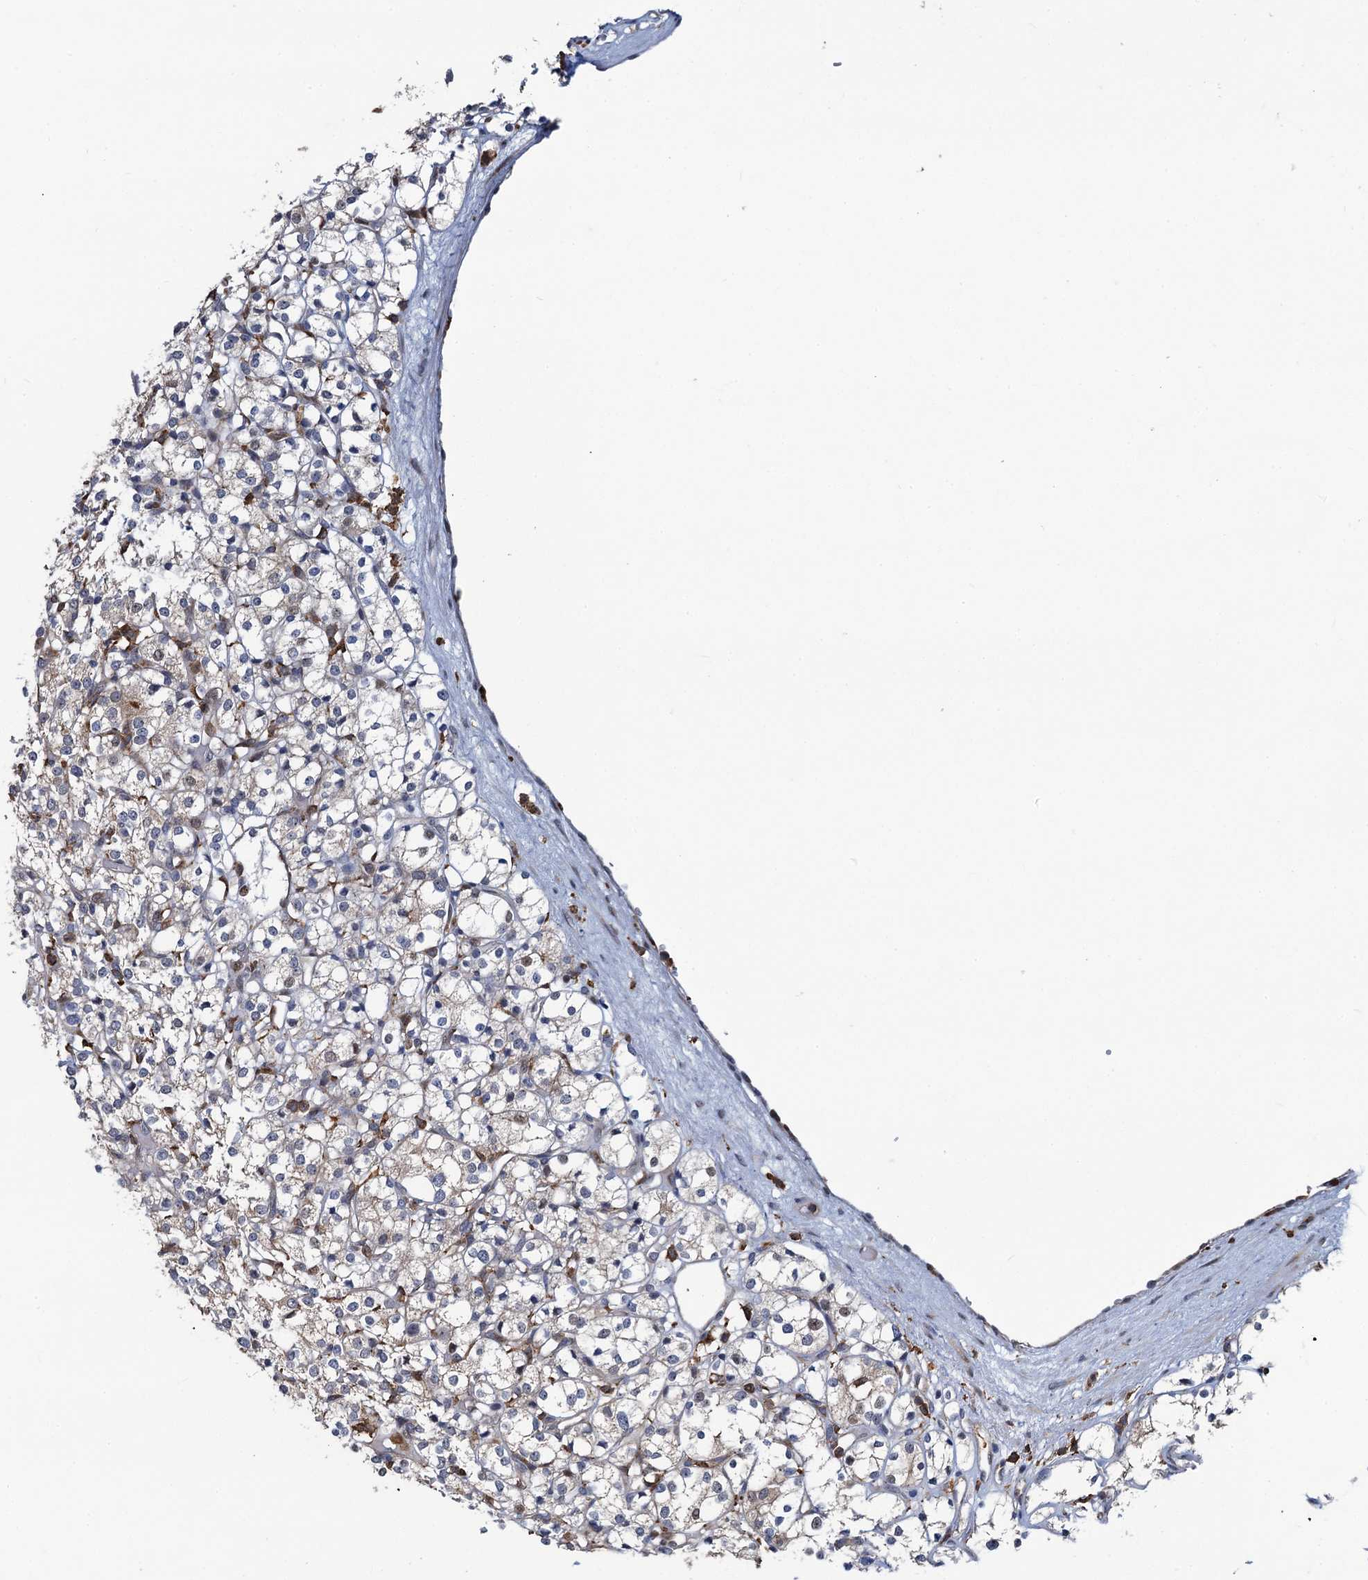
{"staining": {"intensity": "negative", "quantity": "none", "location": "none"}, "tissue": "renal cancer", "cell_type": "Tumor cells", "image_type": "cancer", "snomed": [{"axis": "morphology", "description": "Adenocarcinoma, NOS"}, {"axis": "topography", "description": "Kidney"}], "caption": "Human adenocarcinoma (renal) stained for a protein using IHC exhibits no staining in tumor cells.", "gene": "CCDC102A", "patient": {"sex": "male", "age": 77}}